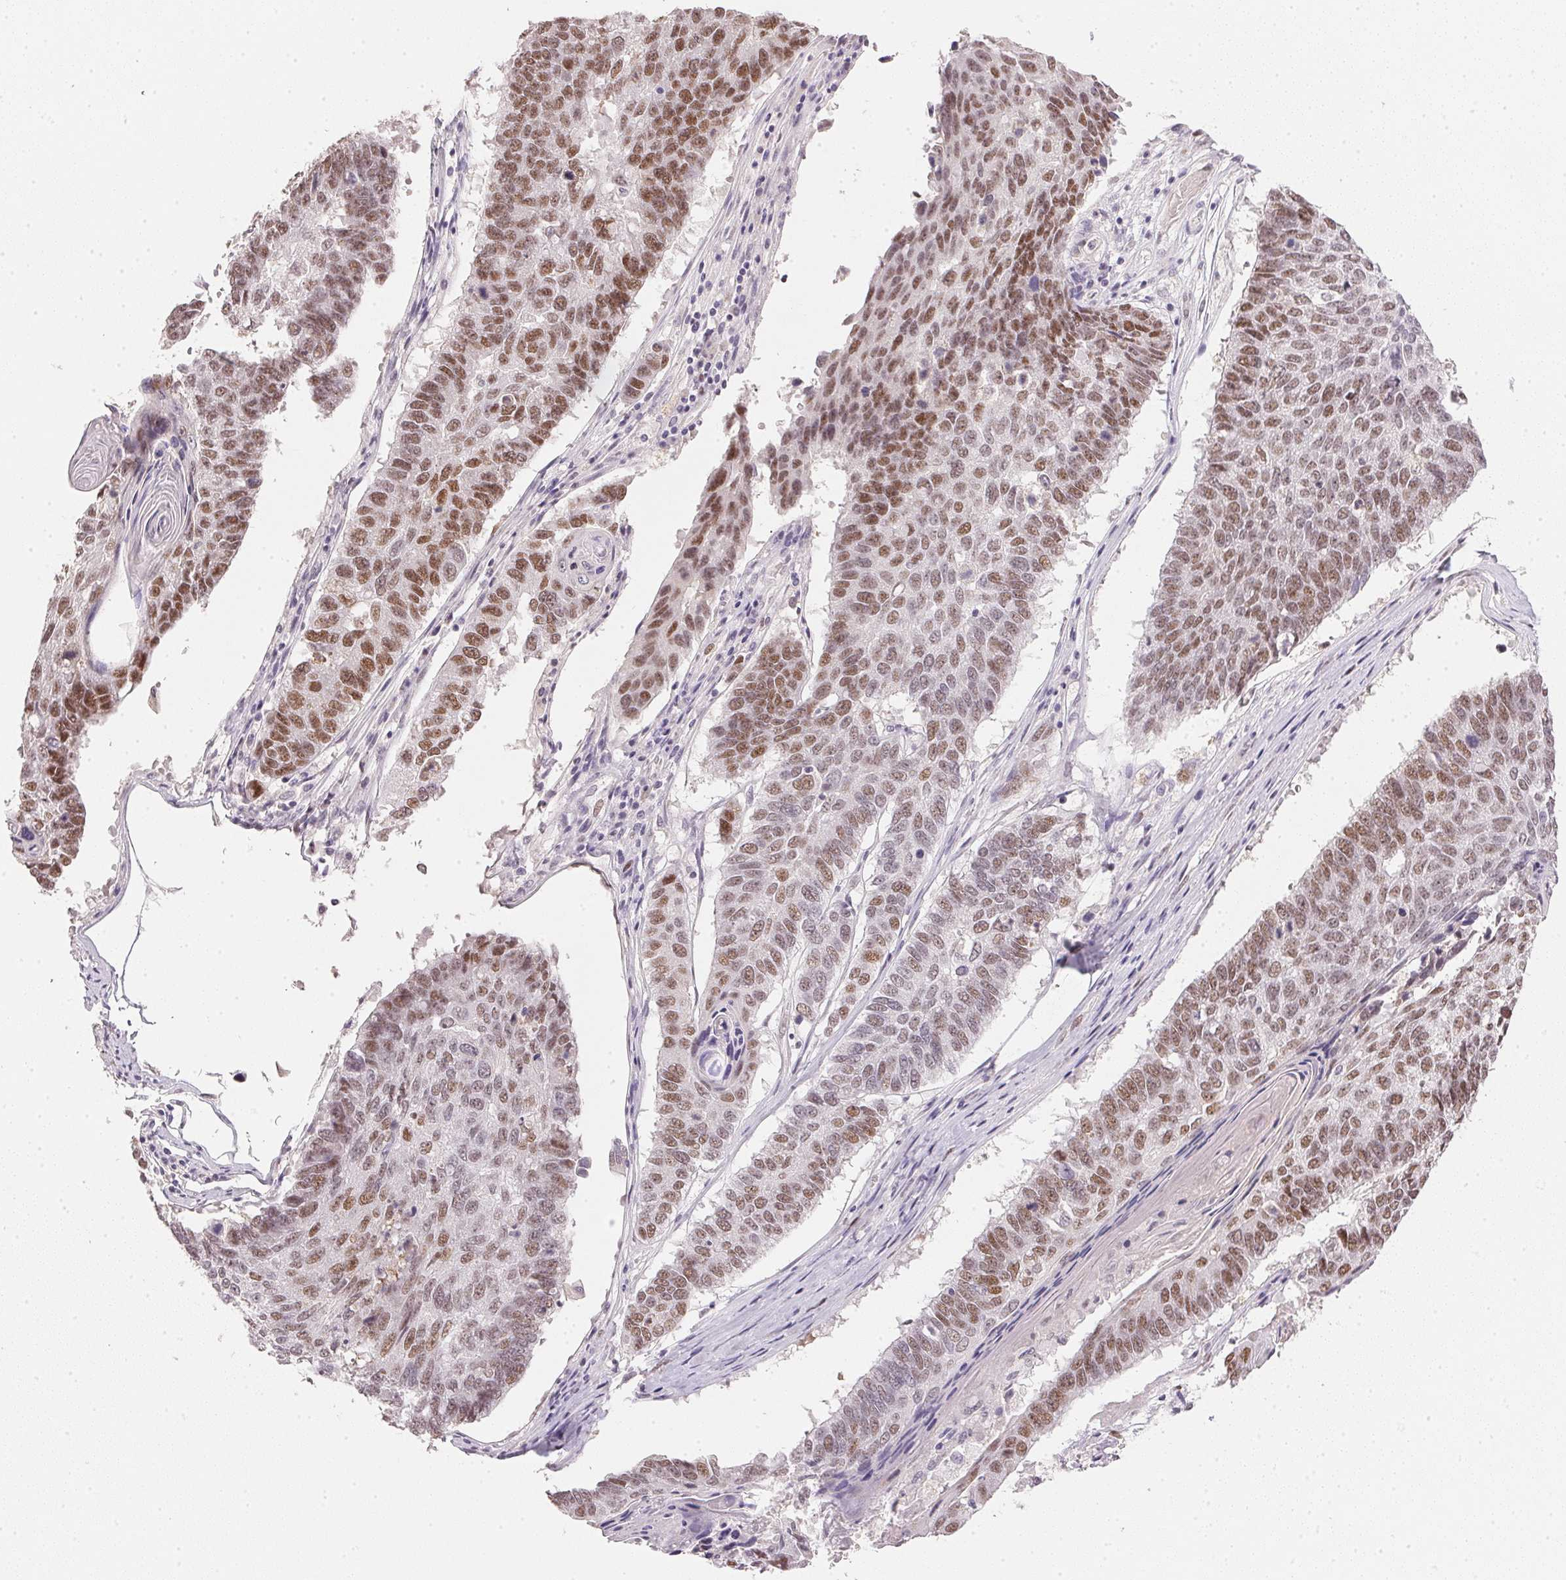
{"staining": {"intensity": "moderate", "quantity": "25%-75%", "location": "nuclear"}, "tissue": "lung cancer", "cell_type": "Tumor cells", "image_type": "cancer", "snomed": [{"axis": "morphology", "description": "Squamous cell carcinoma, NOS"}, {"axis": "topography", "description": "Lung"}], "caption": "About 25%-75% of tumor cells in human lung squamous cell carcinoma reveal moderate nuclear protein positivity as visualized by brown immunohistochemical staining.", "gene": "POLR3G", "patient": {"sex": "male", "age": 73}}